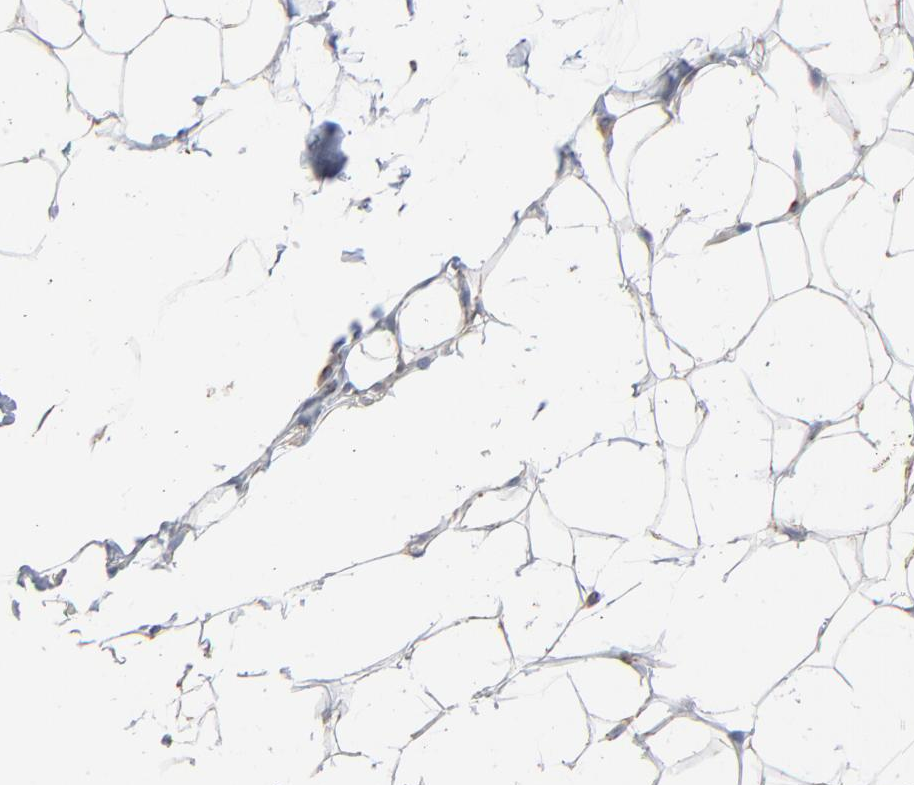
{"staining": {"intensity": "weak", "quantity": ">75%", "location": "cytoplasmic/membranous"}, "tissue": "adipose tissue", "cell_type": "Adipocytes", "image_type": "normal", "snomed": [{"axis": "morphology", "description": "Normal tissue, NOS"}, {"axis": "topography", "description": "Soft tissue"}], "caption": "Human adipose tissue stained for a protein (brown) exhibits weak cytoplasmic/membranous positive expression in about >75% of adipocytes.", "gene": "UQCRC1", "patient": {"sex": "male", "age": 26}}